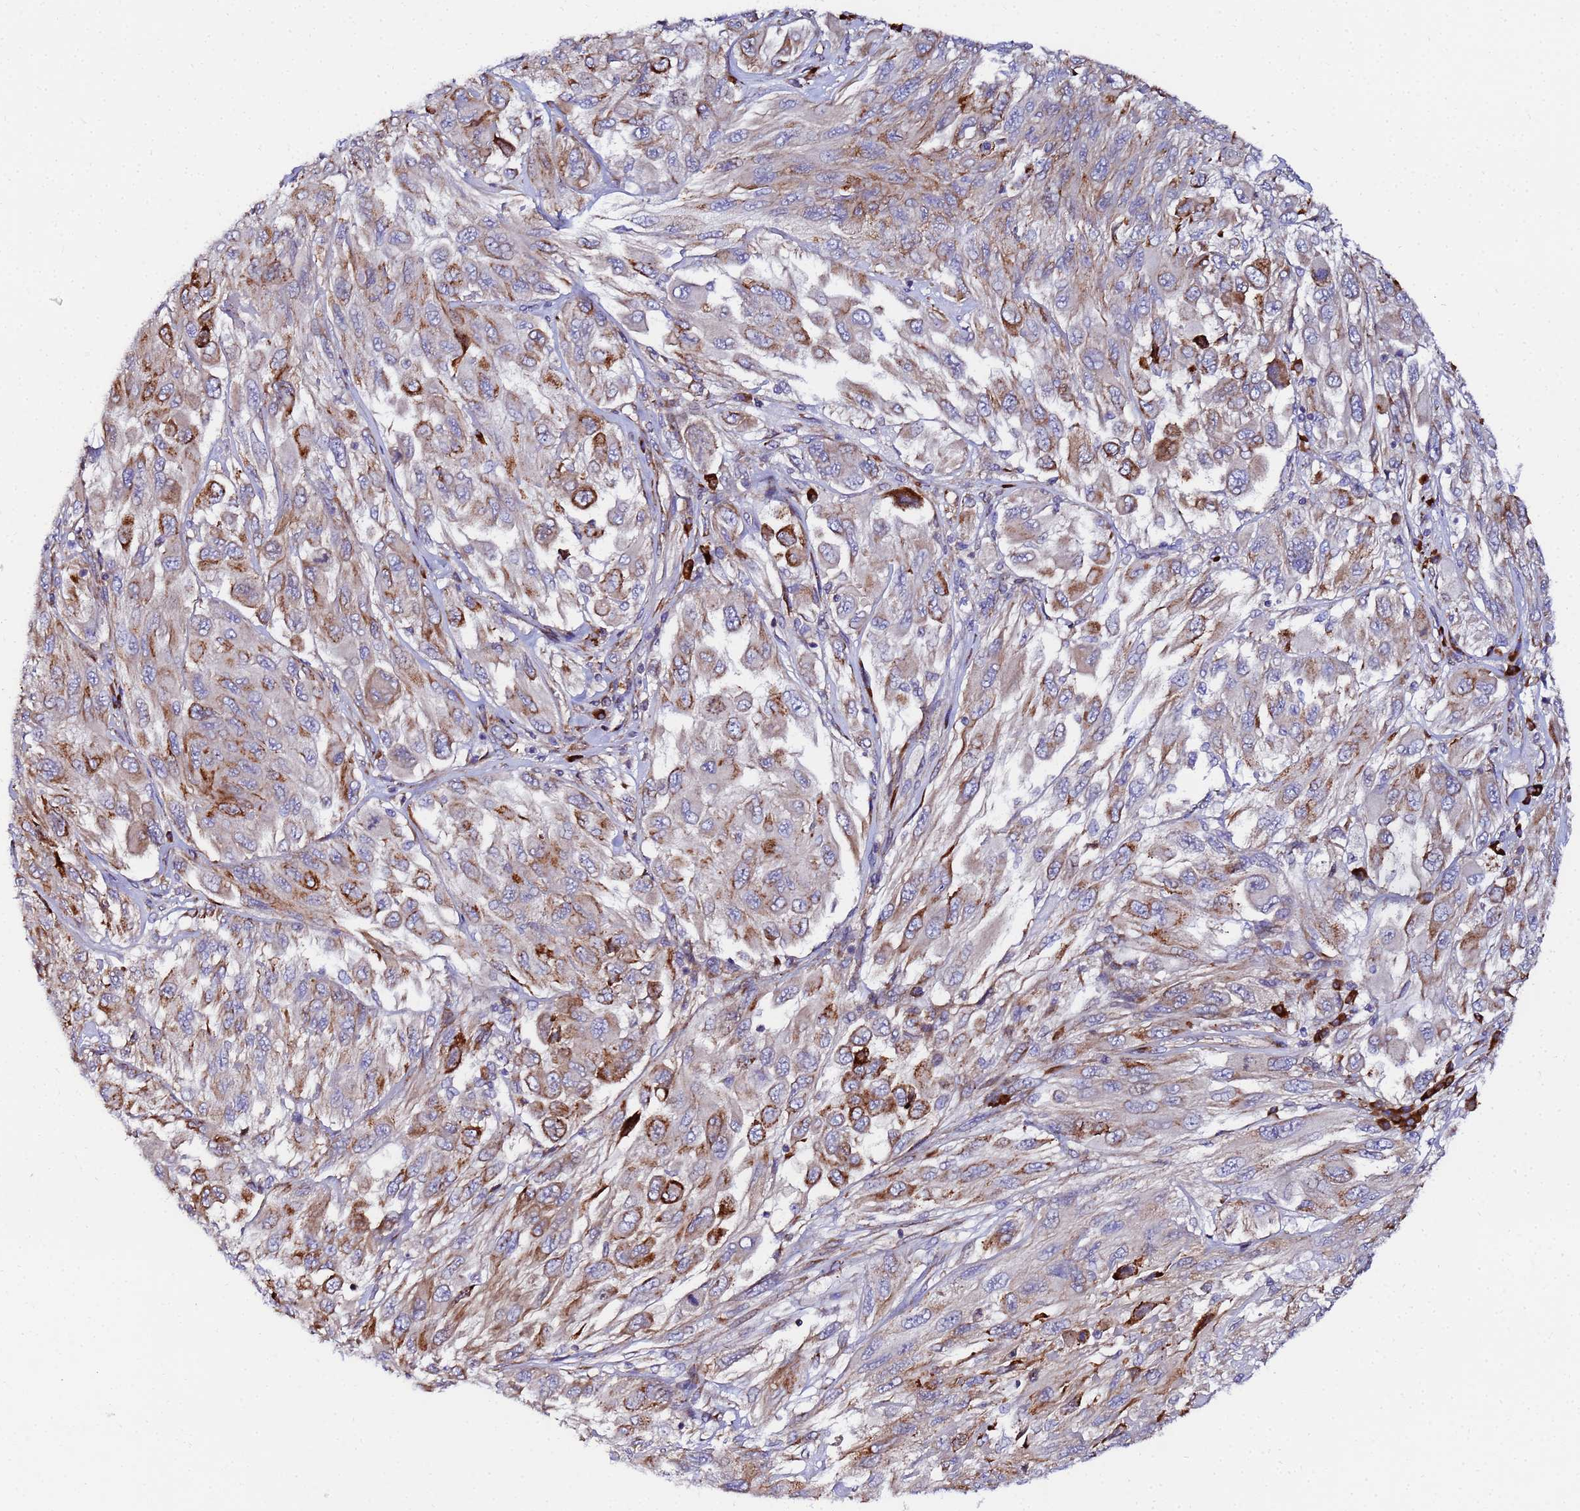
{"staining": {"intensity": "moderate", "quantity": "25%-75%", "location": "cytoplasmic/membranous"}, "tissue": "melanoma", "cell_type": "Tumor cells", "image_type": "cancer", "snomed": [{"axis": "morphology", "description": "Malignant melanoma, NOS"}, {"axis": "topography", "description": "Skin"}], "caption": "An image of human melanoma stained for a protein shows moderate cytoplasmic/membranous brown staining in tumor cells.", "gene": "POM121", "patient": {"sex": "female", "age": 91}}